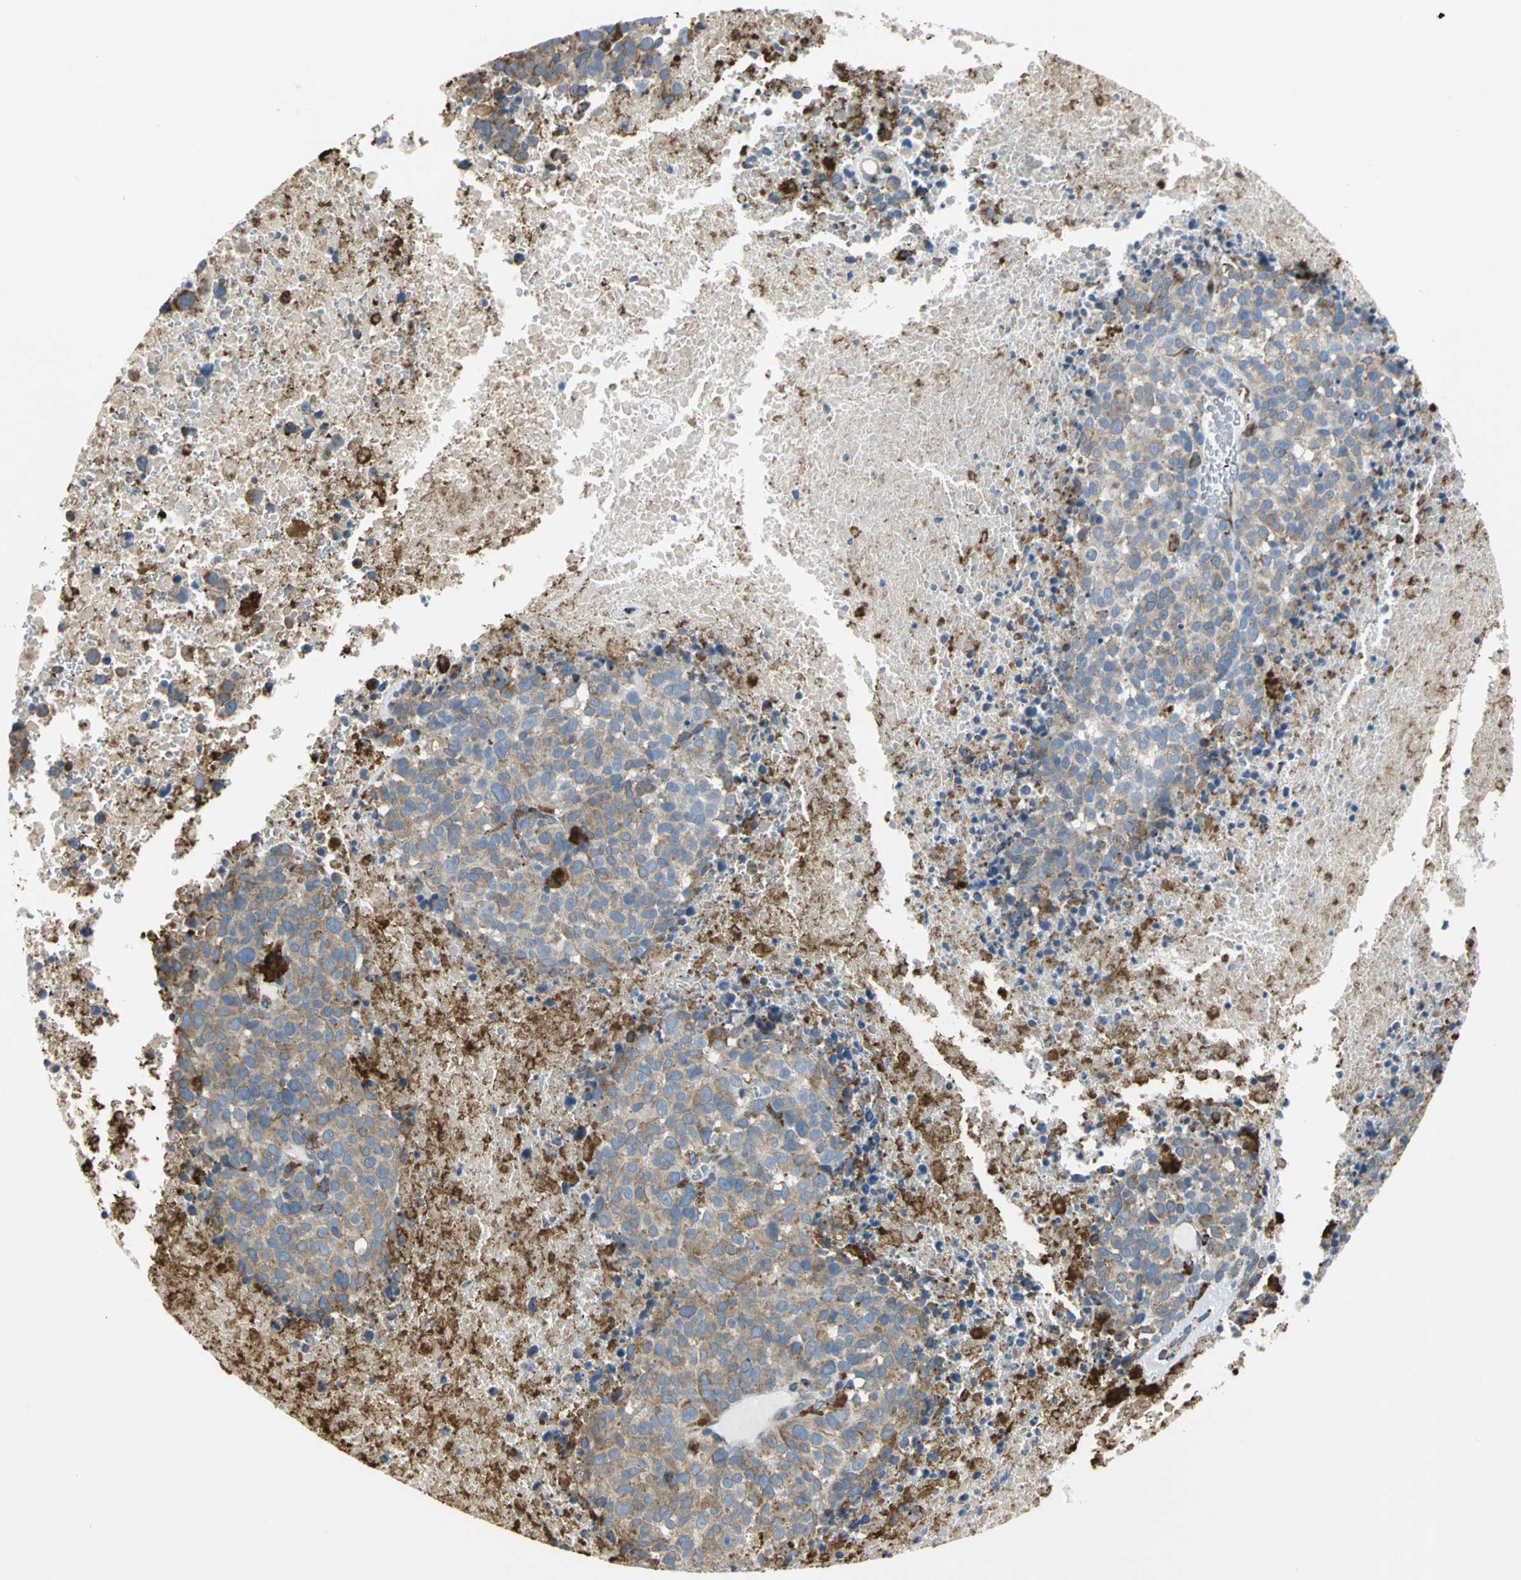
{"staining": {"intensity": "weak", "quantity": ">75%", "location": "cytoplasmic/membranous"}, "tissue": "melanoma", "cell_type": "Tumor cells", "image_type": "cancer", "snomed": [{"axis": "morphology", "description": "Malignant melanoma, Metastatic site"}, {"axis": "topography", "description": "Cerebral cortex"}], "caption": "This is a photomicrograph of immunohistochemistry (IHC) staining of malignant melanoma (metastatic site), which shows weak expression in the cytoplasmic/membranous of tumor cells.", "gene": "SDF2L1", "patient": {"sex": "female", "age": 52}}